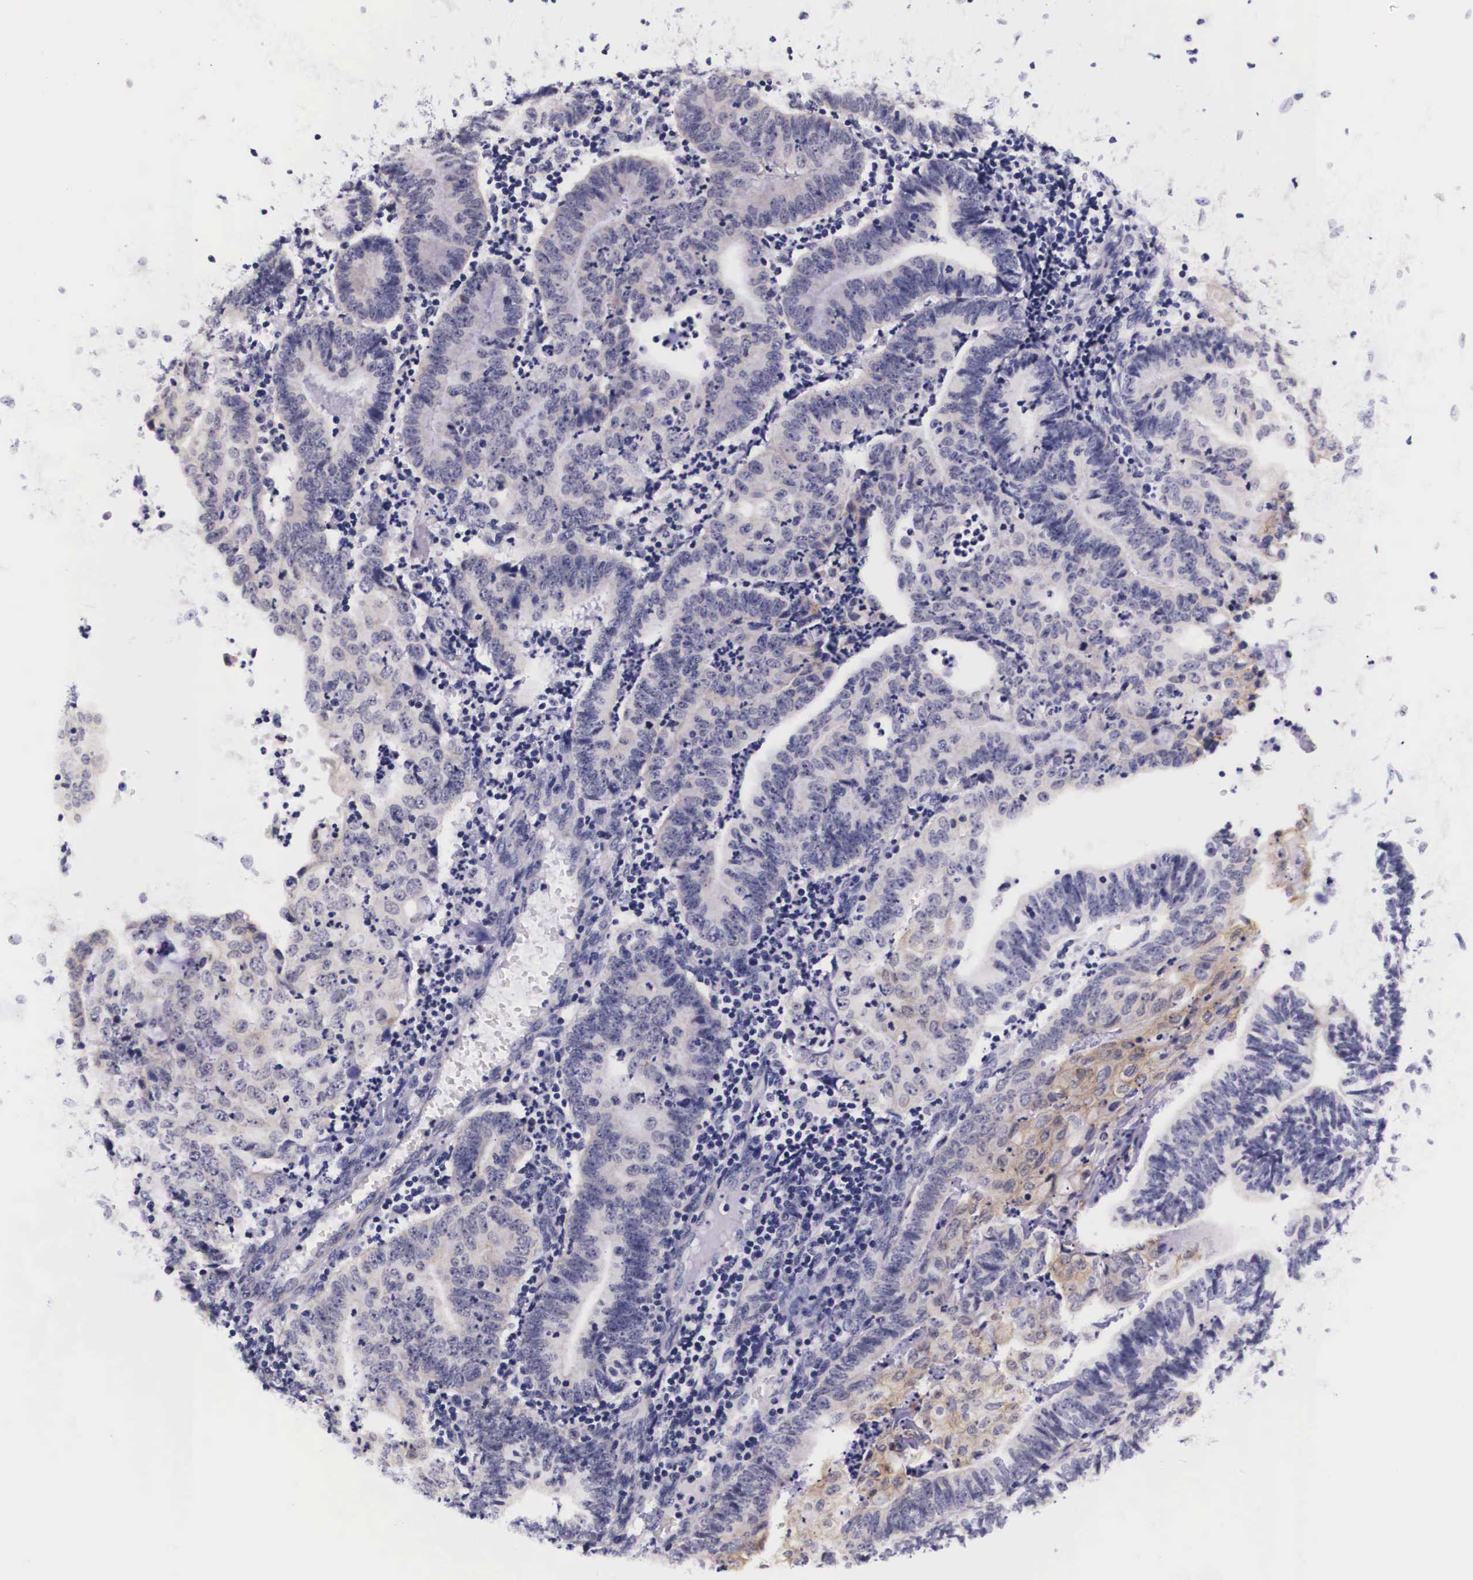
{"staining": {"intensity": "weak", "quantity": "<25%", "location": "cytoplasmic/membranous"}, "tissue": "endometrial cancer", "cell_type": "Tumor cells", "image_type": "cancer", "snomed": [{"axis": "morphology", "description": "Adenocarcinoma, NOS"}, {"axis": "topography", "description": "Endometrium"}], "caption": "DAB (3,3'-diaminobenzidine) immunohistochemical staining of human endometrial cancer shows no significant positivity in tumor cells. (Immunohistochemistry, brightfield microscopy, high magnification).", "gene": "PHETA2", "patient": {"sex": "female", "age": 60}}